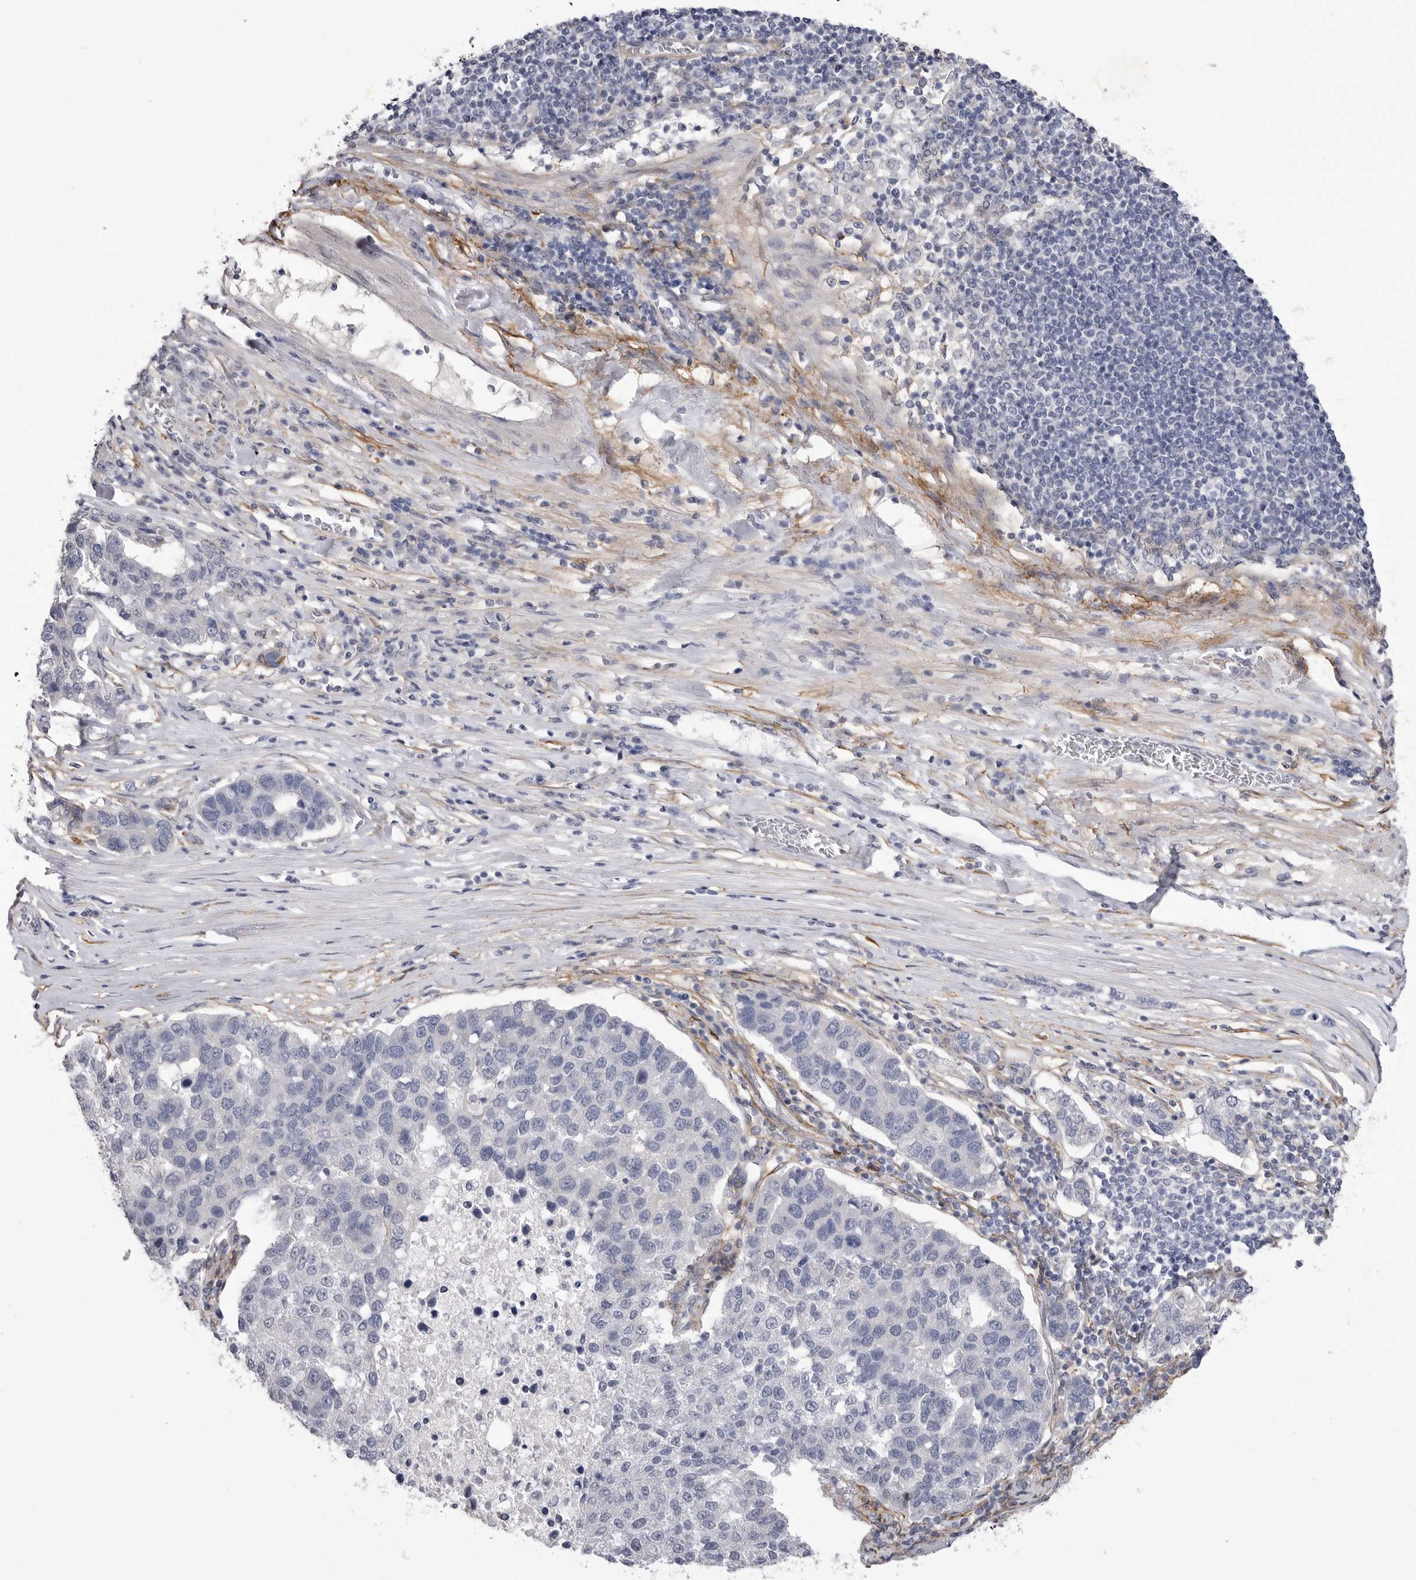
{"staining": {"intensity": "negative", "quantity": "none", "location": "none"}, "tissue": "pancreatic cancer", "cell_type": "Tumor cells", "image_type": "cancer", "snomed": [{"axis": "morphology", "description": "Adenocarcinoma, NOS"}, {"axis": "topography", "description": "Pancreas"}], "caption": "Immunohistochemical staining of human pancreatic adenocarcinoma exhibits no significant expression in tumor cells. (DAB (3,3'-diaminobenzidine) immunohistochemistry (IHC) visualized using brightfield microscopy, high magnification).", "gene": "AKAP12", "patient": {"sex": "female", "age": 61}}